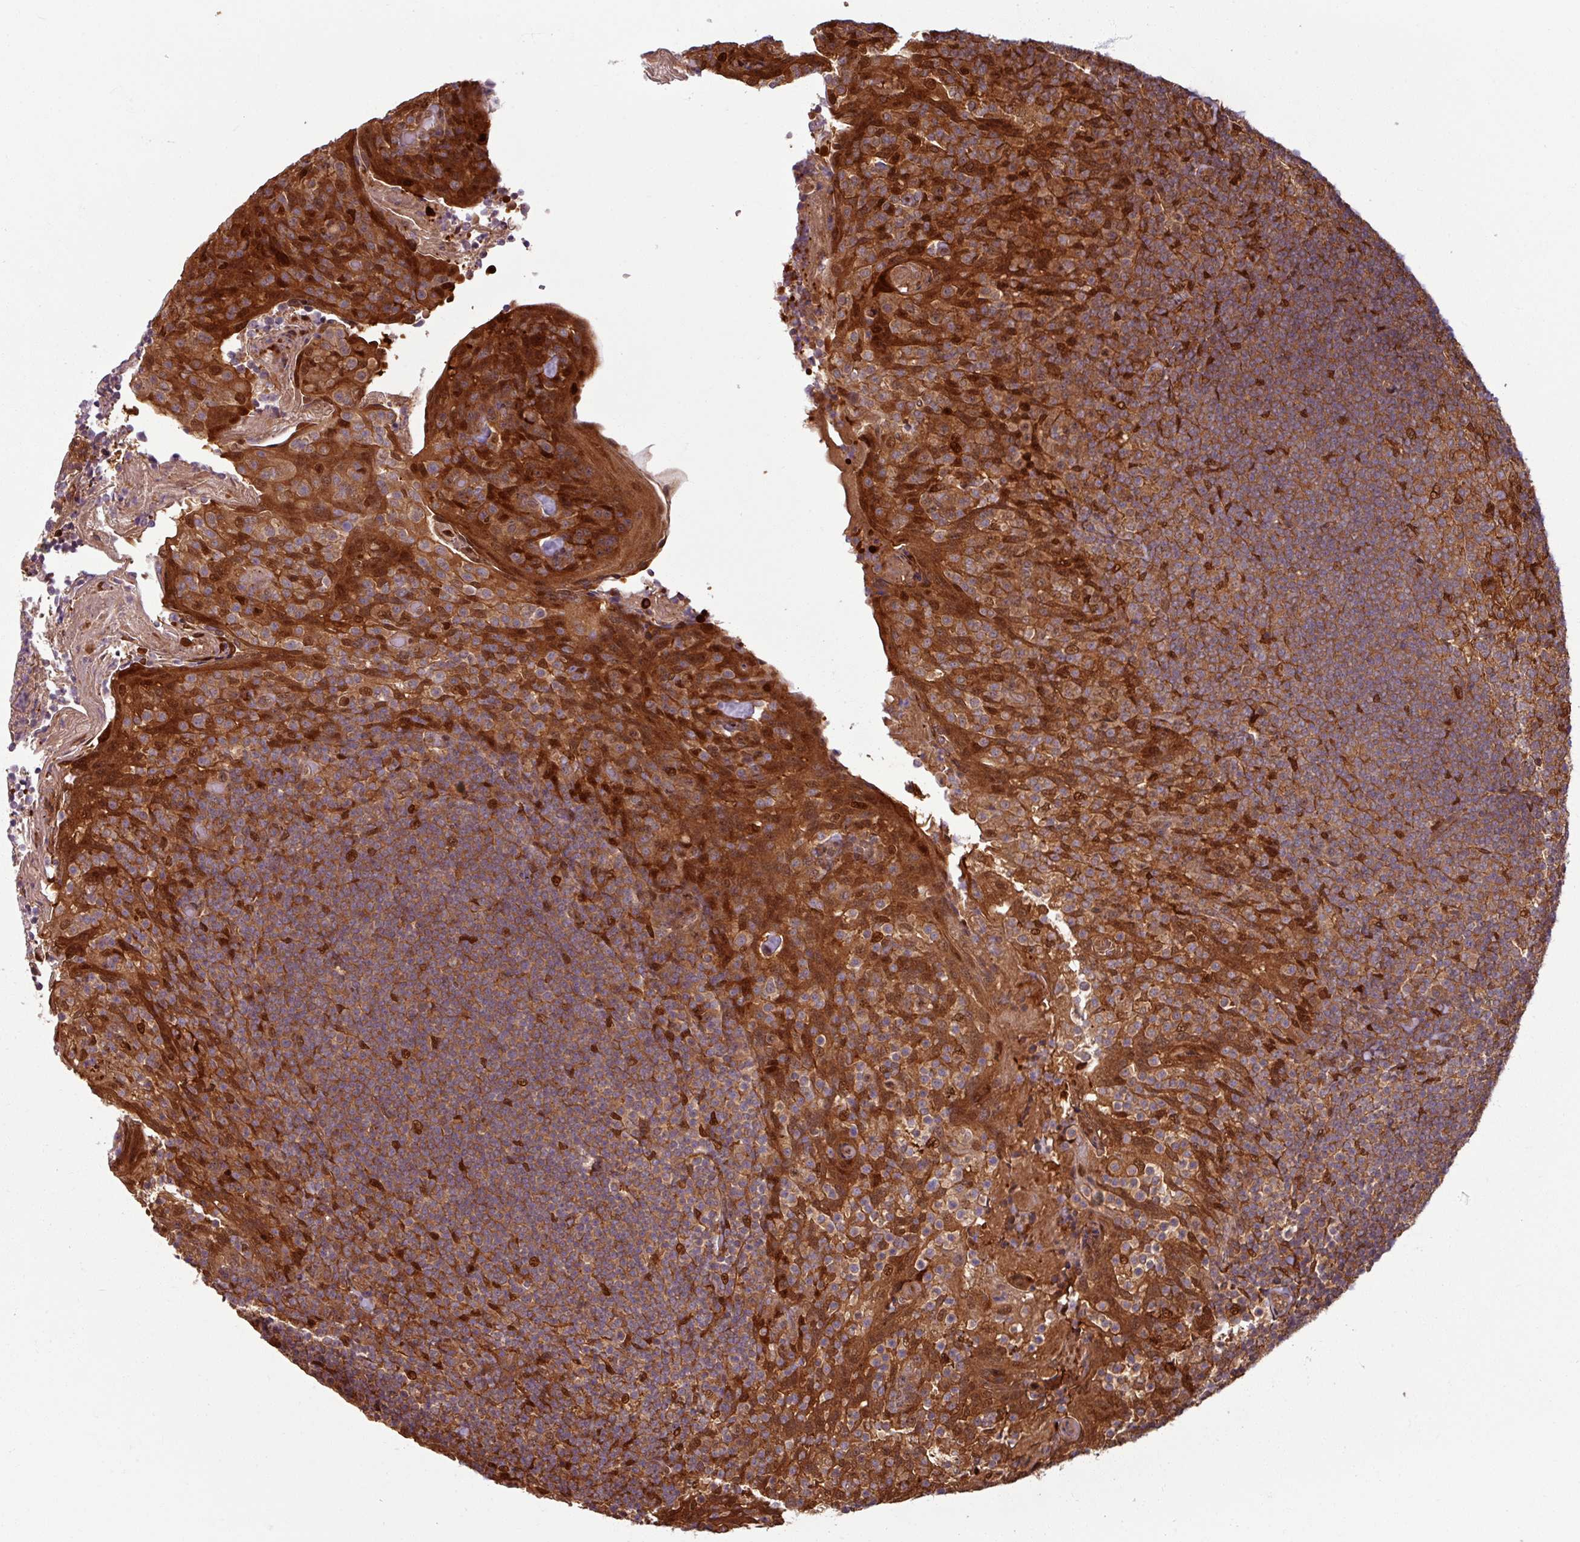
{"staining": {"intensity": "moderate", "quantity": ">75%", "location": "cytoplasmic/membranous"}, "tissue": "tonsil", "cell_type": "Germinal center cells", "image_type": "normal", "snomed": [{"axis": "morphology", "description": "Normal tissue, NOS"}, {"axis": "topography", "description": "Tonsil"}], "caption": "A high-resolution micrograph shows IHC staining of normal tonsil, which exhibits moderate cytoplasmic/membranous staining in approximately >75% of germinal center cells.", "gene": "KCTD11", "patient": {"sex": "female", "age": 10}}